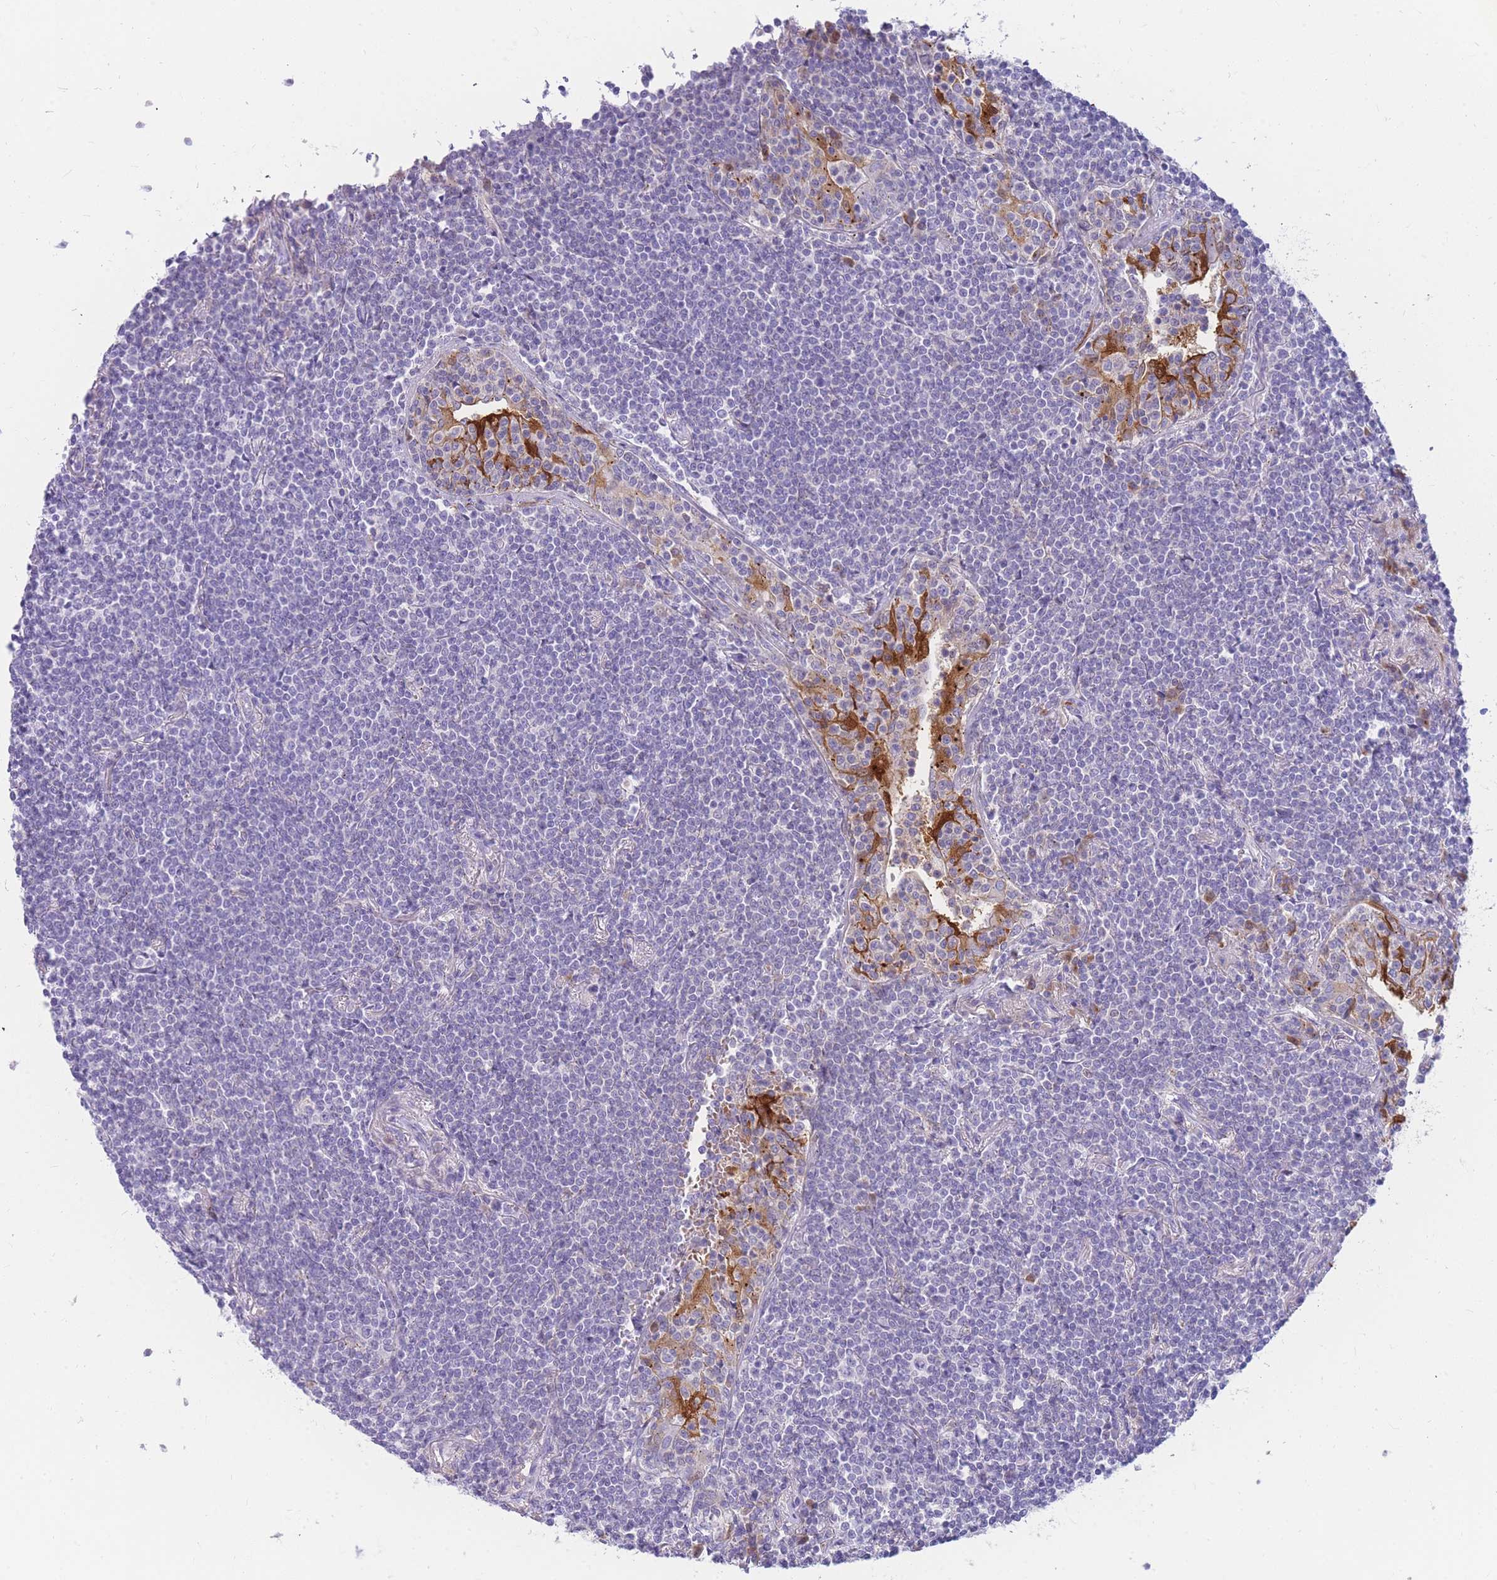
{"staining": {"intensity": "negative", "quantity": "none", "location": "none"}, "tissue": "lymphoma", "cell_type": "Tumor cells", "image_type": "cancer", "snomed": [{"axis": "morphology", "description": "Malignant lymphoma, non-Hodgkin's type, Low grade"}, {"axis": "topography", "description": "Lung"}], "caption": "DAB immunohistochemical staining of human low-grade malignant lymphoma, non-Hodgkin's type exhibits no significant staining in tumor cells.", "gene": "NKX1-2", "patient": {"sex": "female", "age": 71}}